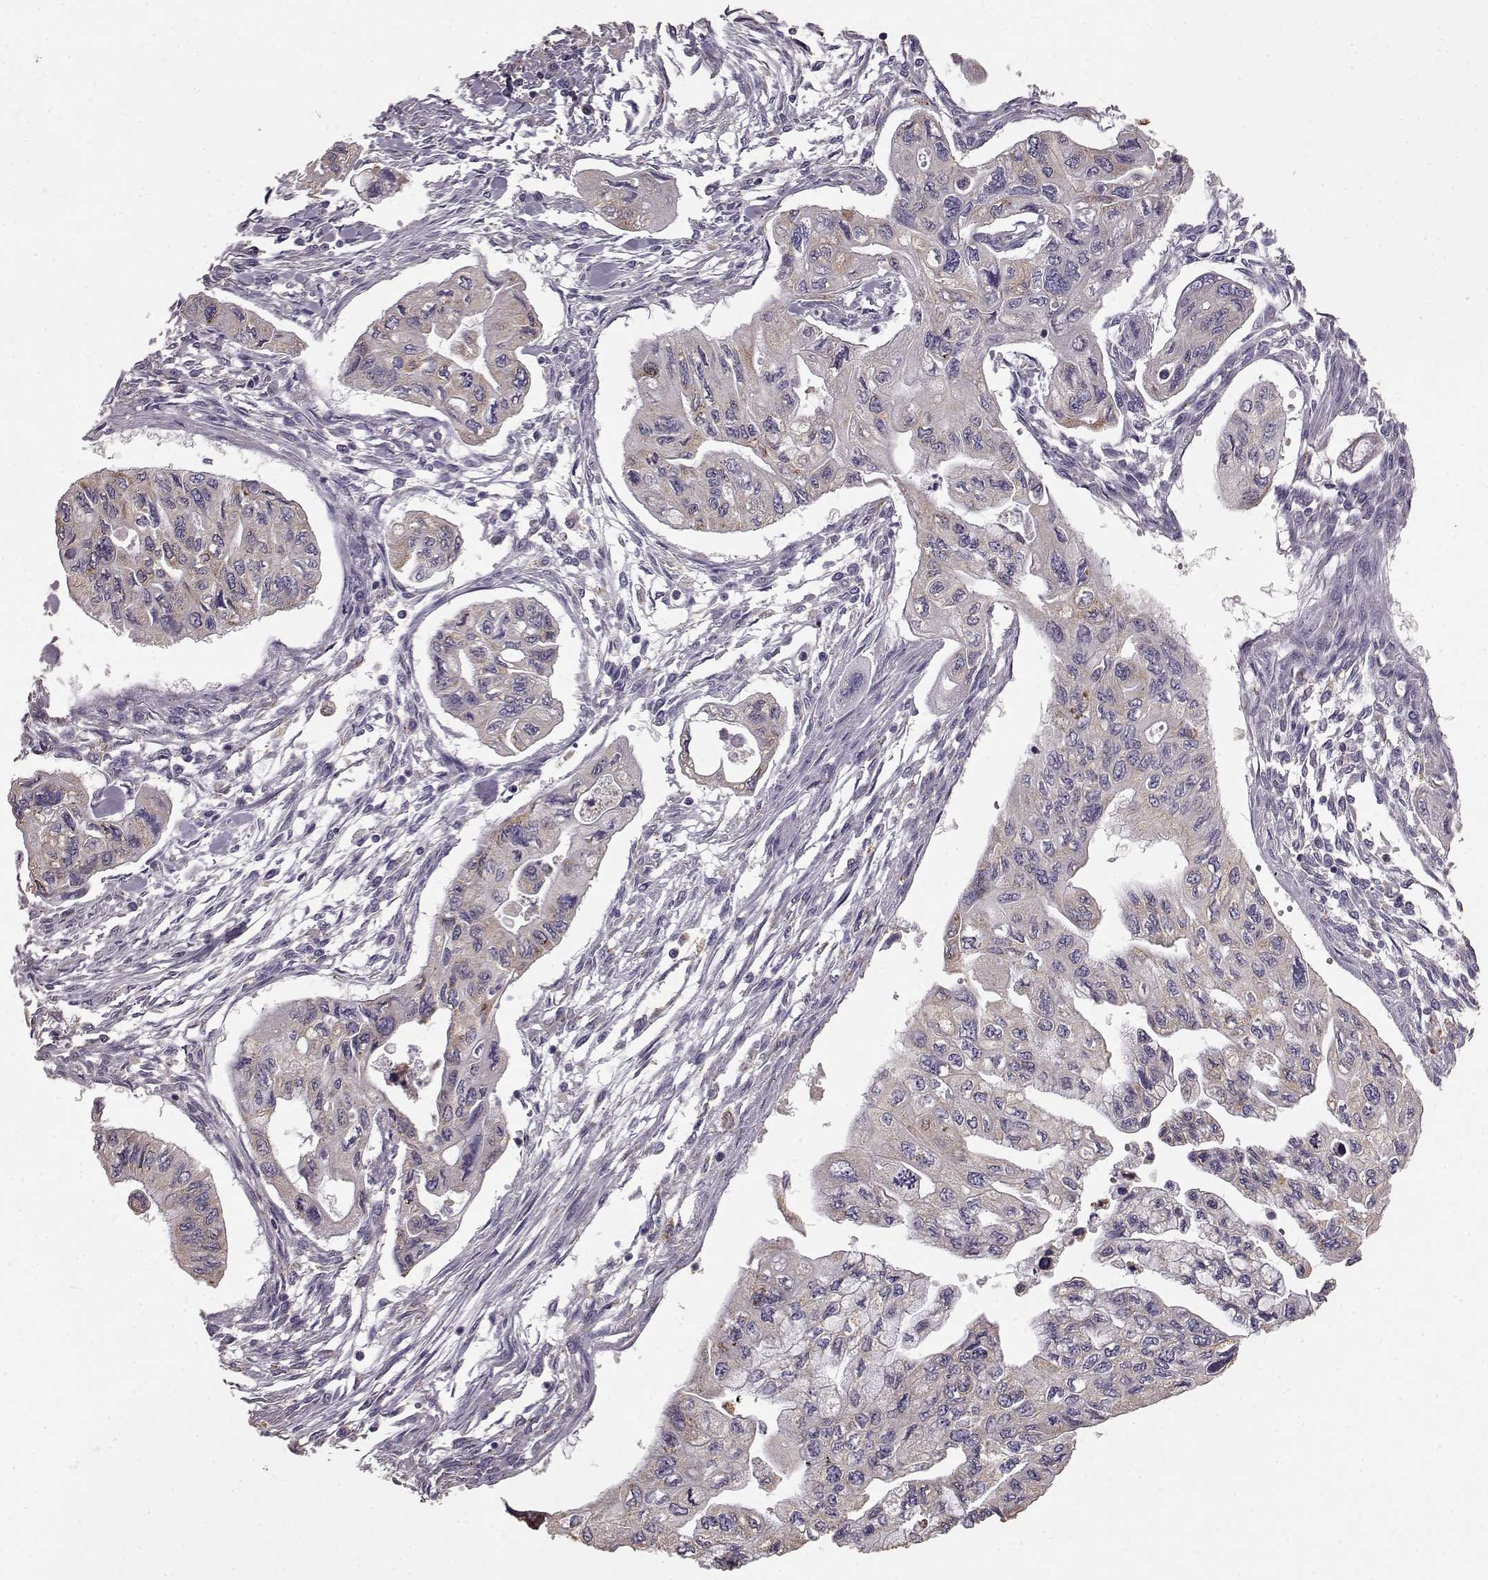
{"staining": {"intensity": "weak", "quantity": "<25%", "location": "cytoplasmic/membranous"}, "tissue": "pancreatic cancer", "cell_type": "Tumor cells", "image_type": "cancer", "snomed": [{"axis": "morphology", "description": "Adenocarcinoma, NOS"}, {"axis": "topography", "description": "Pancreas"}], "caption": "The histopathology image exhibits no staining of tumor cells in pancreatic cancer.", "gene": "GABRG3", "patient": {"sex": "female", "age": 76}}